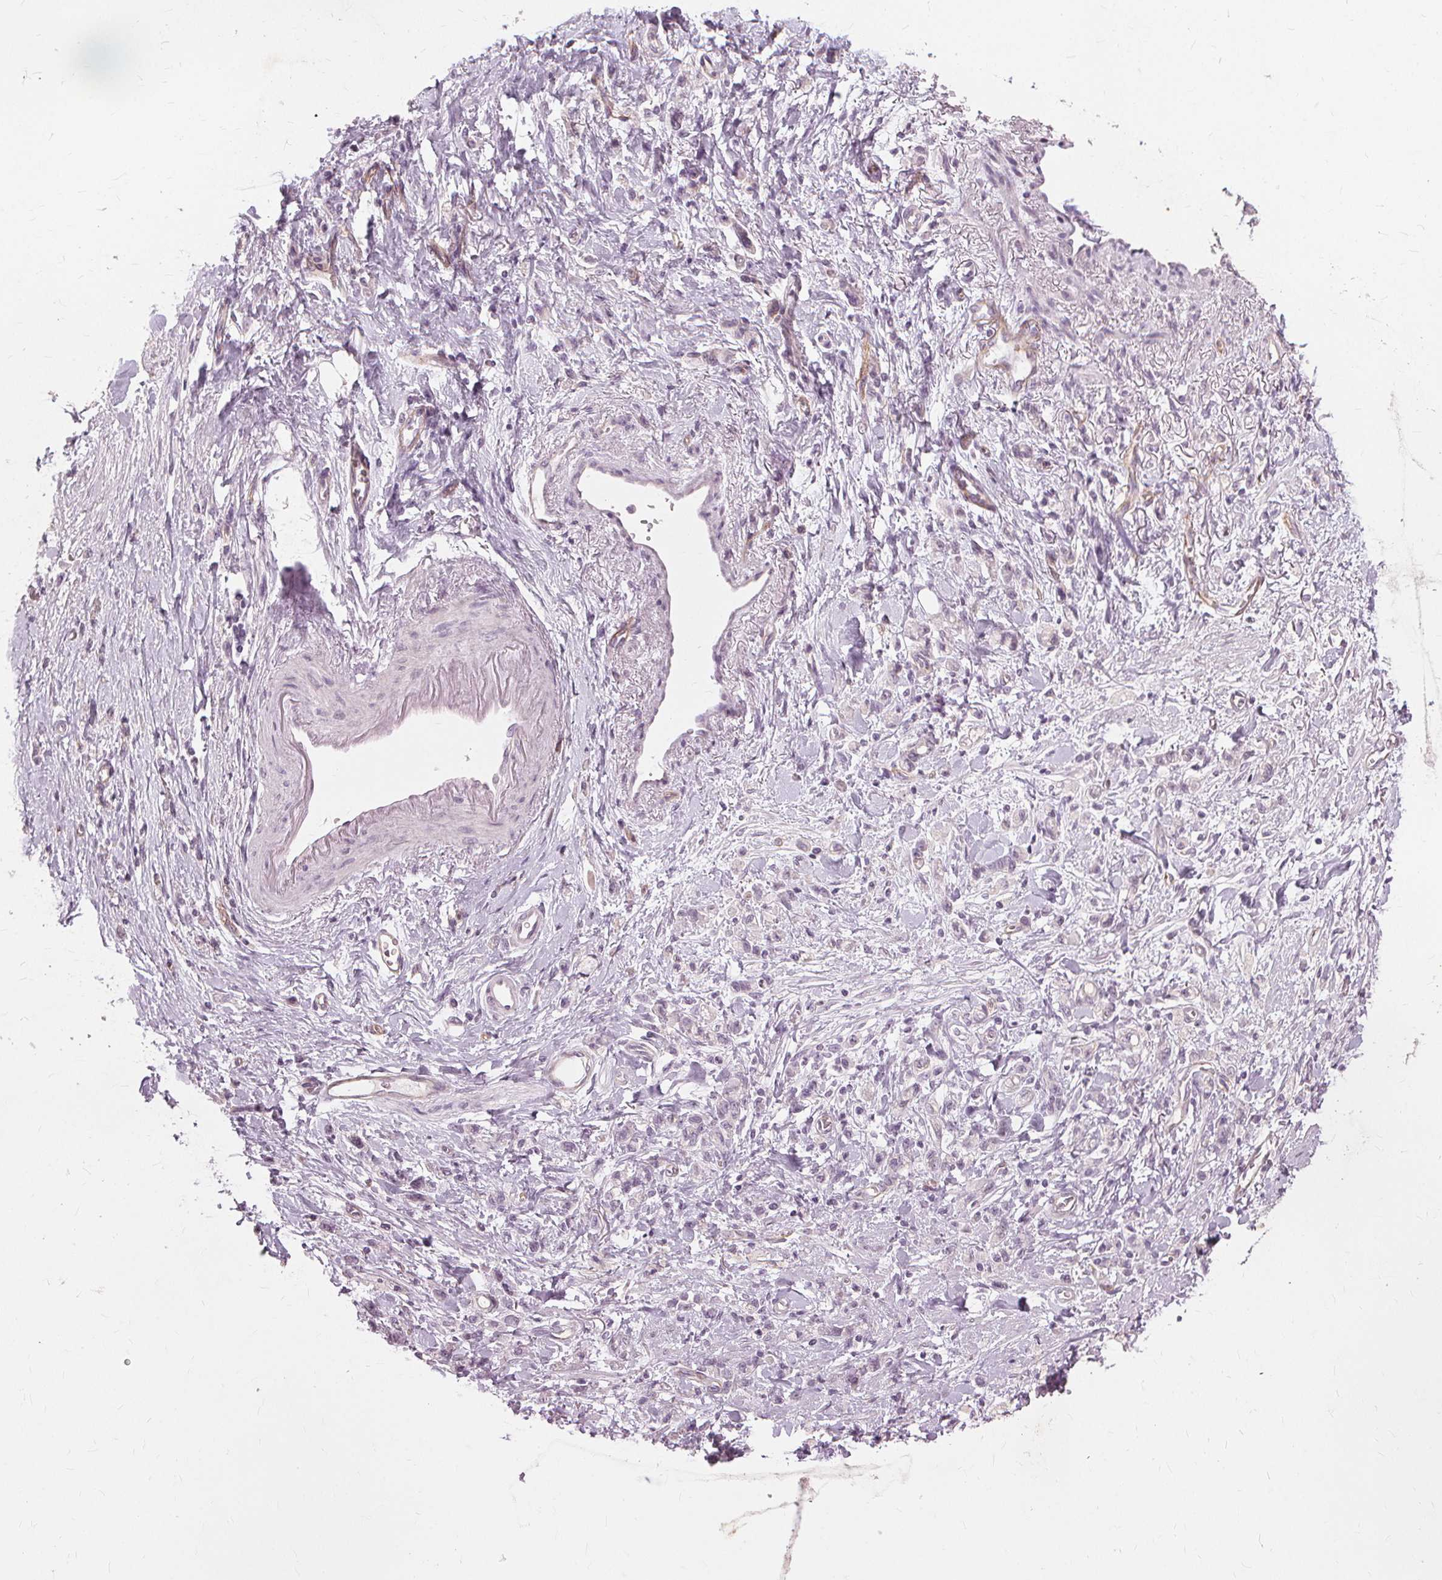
{"staining": {"intensity": "negative", "quantity": "none", "location": "none"}, "tissue": "stomach cancer", "cell_type": "Tumor cells", "image_type": "cancer", "snomed": [{"axis": "morphology", "description": "Adenocarcinoma, NOS"}, {"axis": "topography", "description": "Stomach"}], "caption": "Immunohistochemical staining of human adenocarcinoma (stomach) demonstrates no significant expression in tumor cells. Nuclei are stained in blue.", "gene": "SFTPD", "patient": {"sex": "male", "age": 77}}